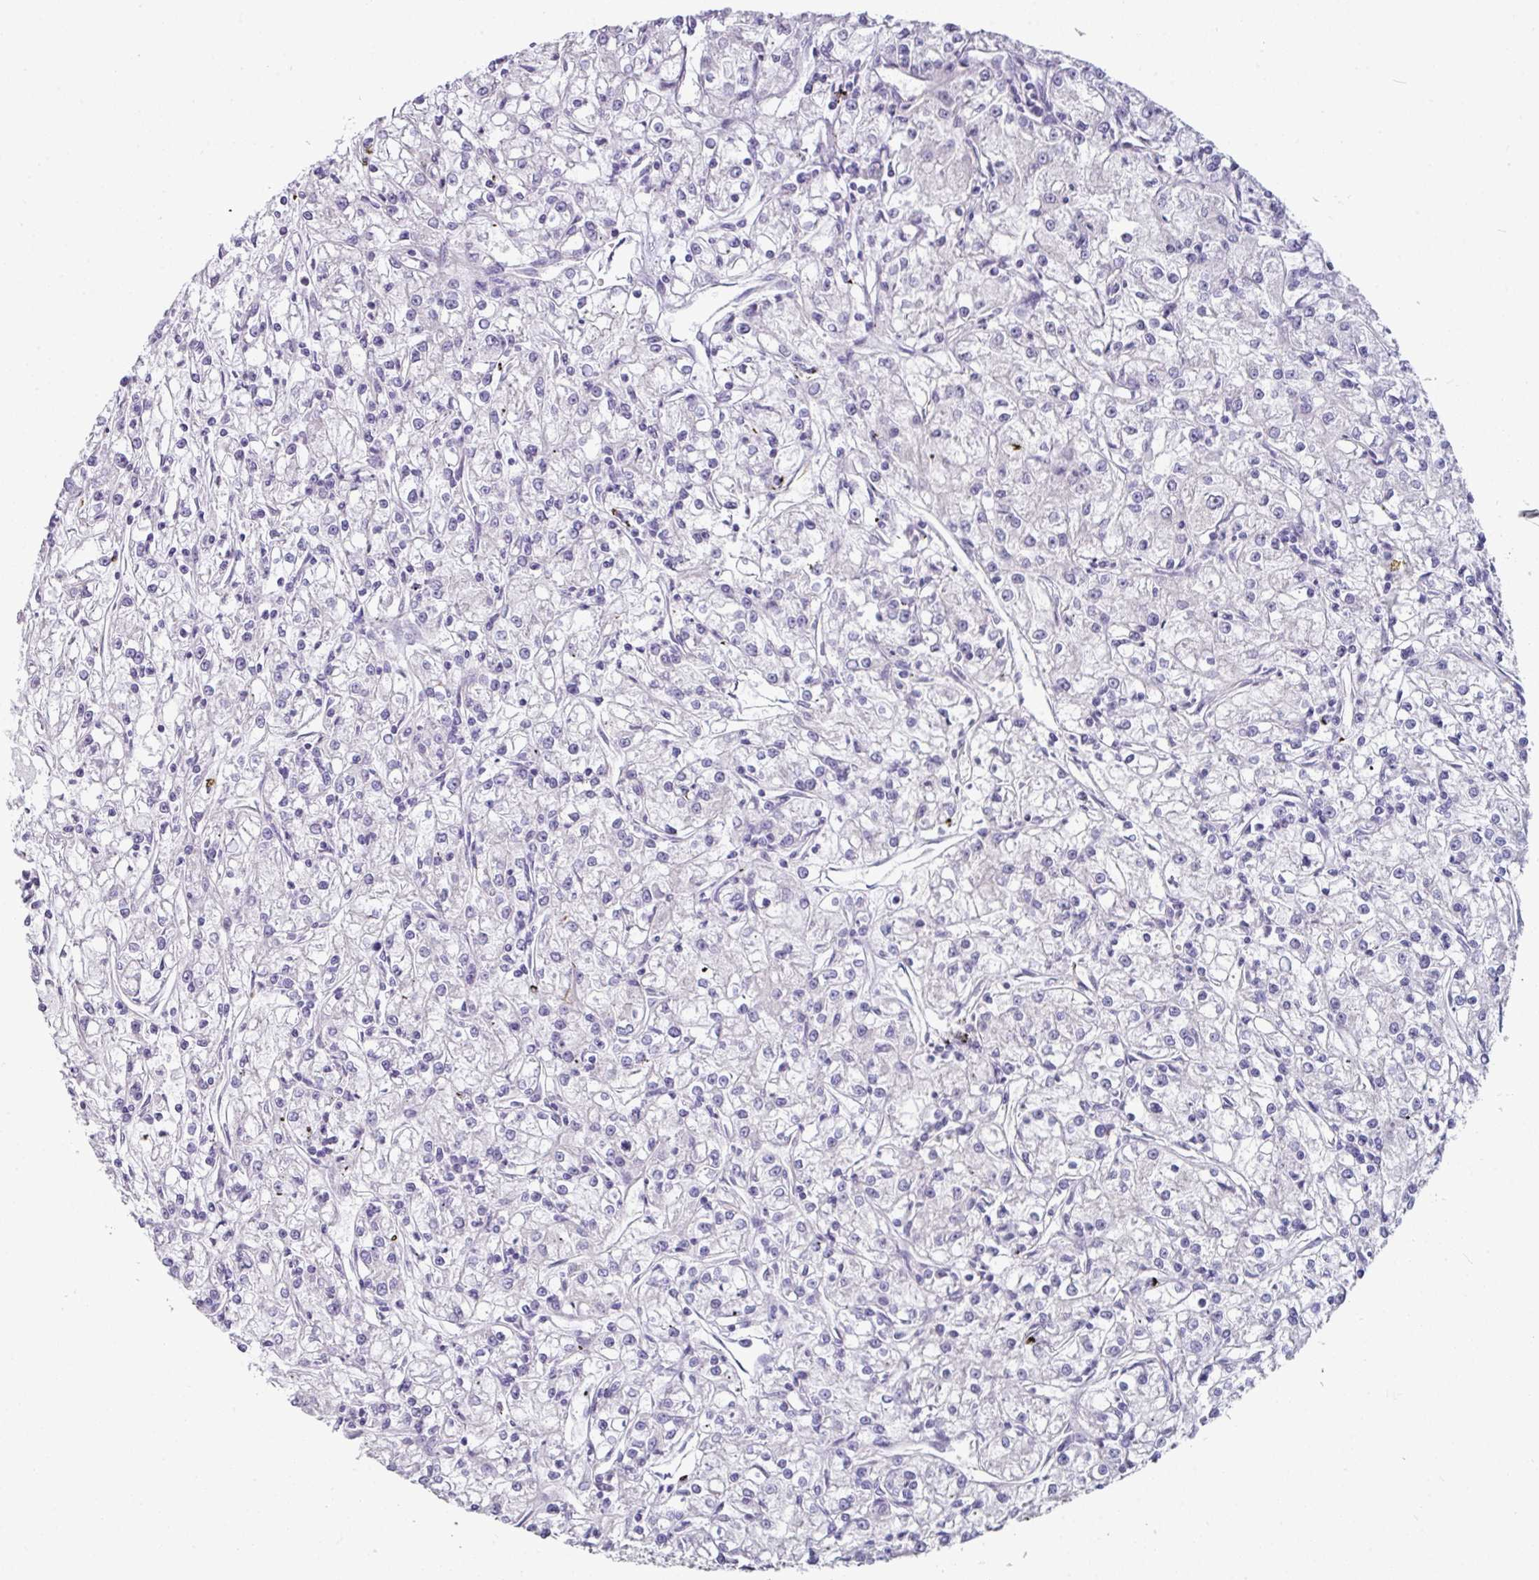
{"staining": {"intensity": "negative", "quantity": "none", "location": "none"}, "tissue": "renal cancer", "cell_type": "Tumor cells", "image_type": "cancer", "snomed": [{"axis": "morphology", "description": "Adenocarcinoma, NOS"}, {"axis": "topography", "description": "Kidney"}], "caption": "A high-resolution image shows IHC staining of renal adenocarcinoma, which reveals no significant positivity in tumor cells. Brightfield microscopy of immunohistochemistry stained with DAB (brown) and hematoxylin (blue), captured at high magnification.", "gene": "SLC17A7", "patient": {"sex": "female", "age": 59}}